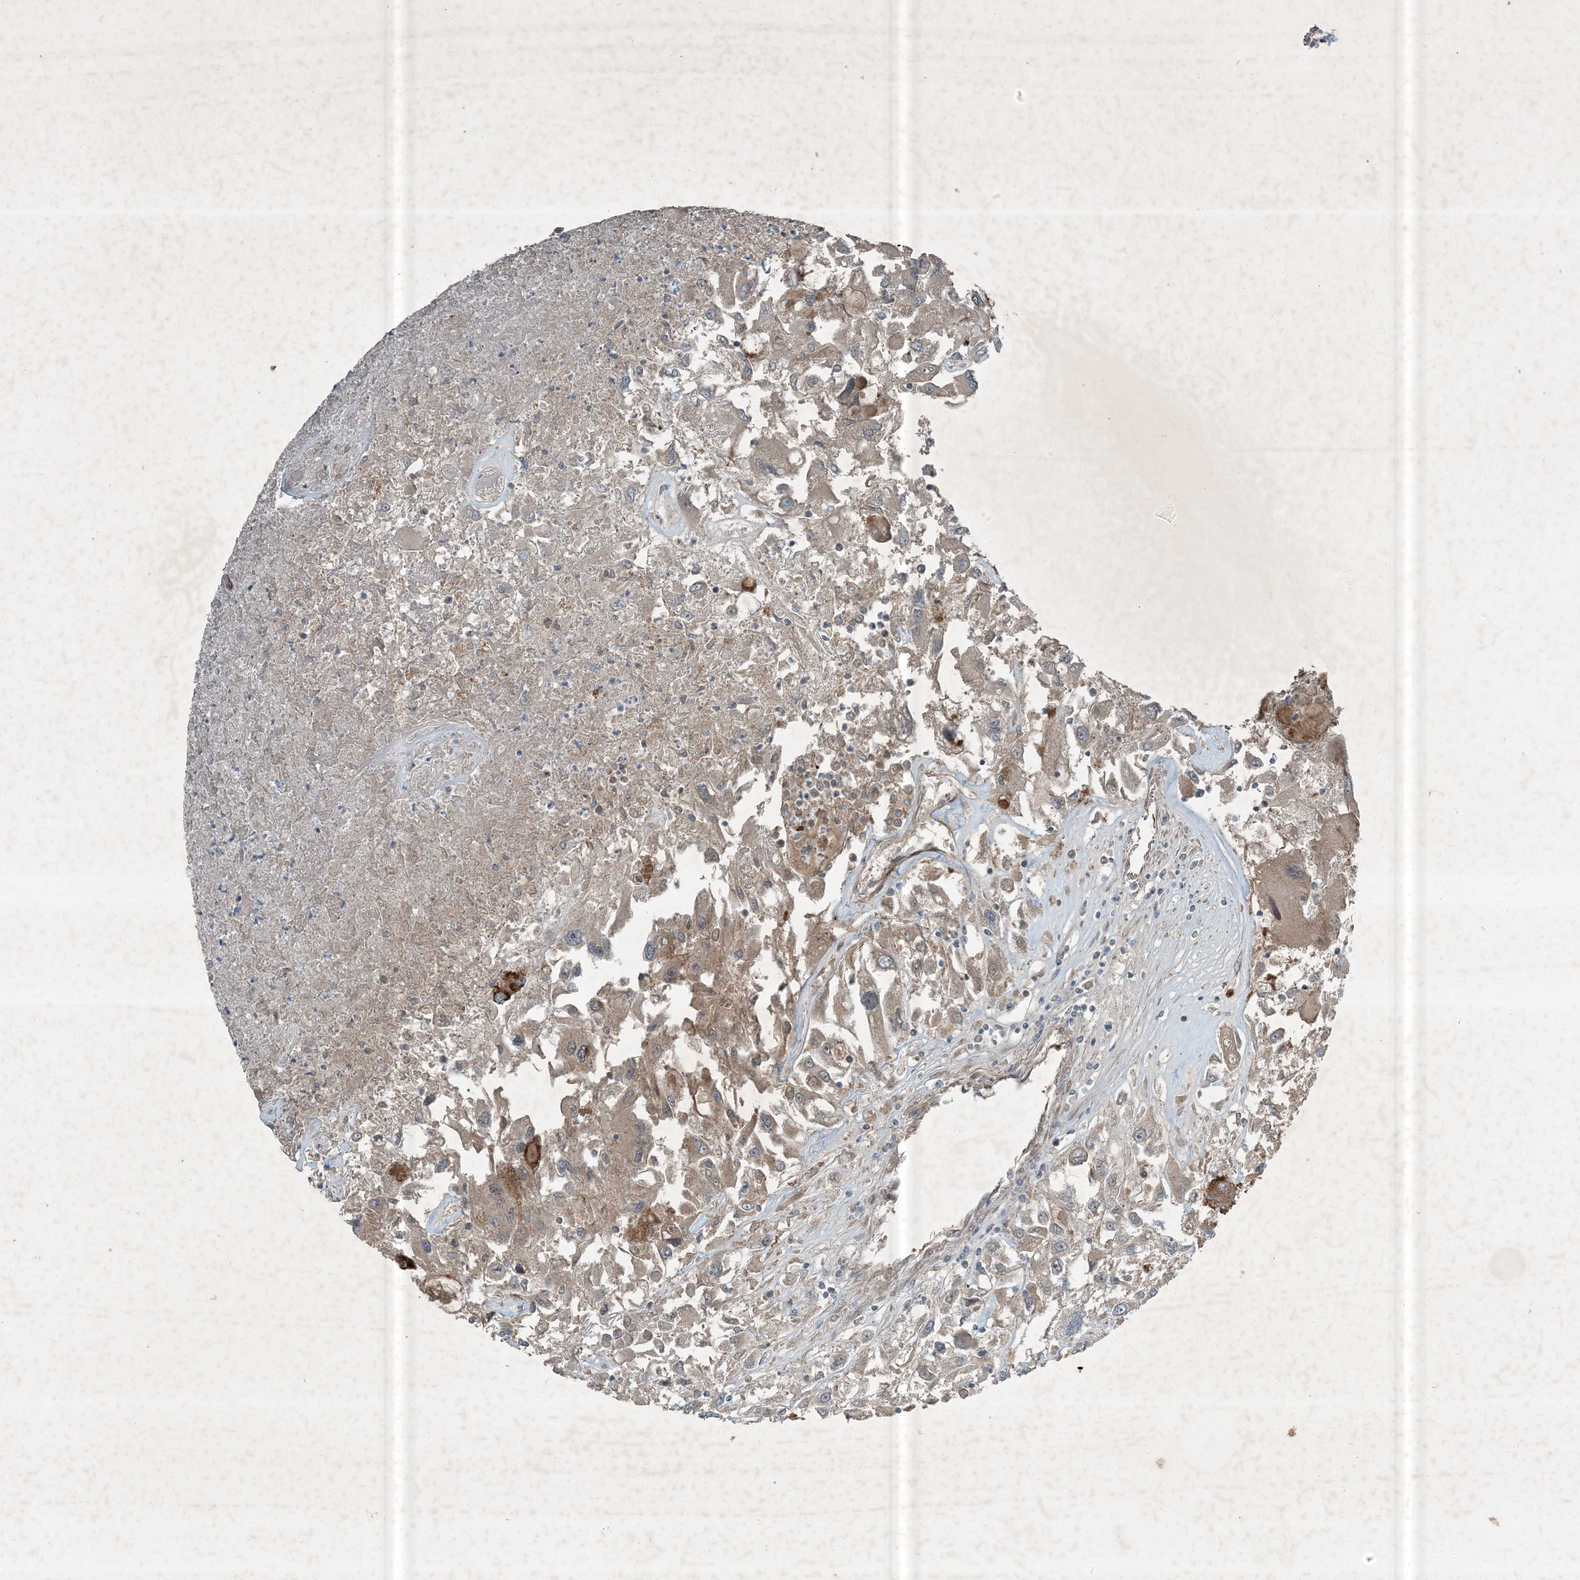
{"staining": {"intensity": "weak", "quantity": ">75%", "location": "cytoplasmic/membranous"}, "tissue": "renal cancer", "cell_type": "Tumor cells", "image_type": "cancer", "snomed": [{"axis": "morphology", "description": "Adenocarcinoma, NOS"}, {"axis": "topography", "description": "Kidney"}], "caption": "DAB (3,3'-diaminobenzidine) immunohistochemical staining of renal cancer (adenocarcinoma) demonstrates weak cytoplasmic/membranous protein positivity in approximately >75% of tumor cells. (Stains: DAB in brown, nuclei in blue, Microscopy: brightfield microscopy at high magnification).", "gene": "MDN1", "patient": {"sex": "female", "age": 52}}